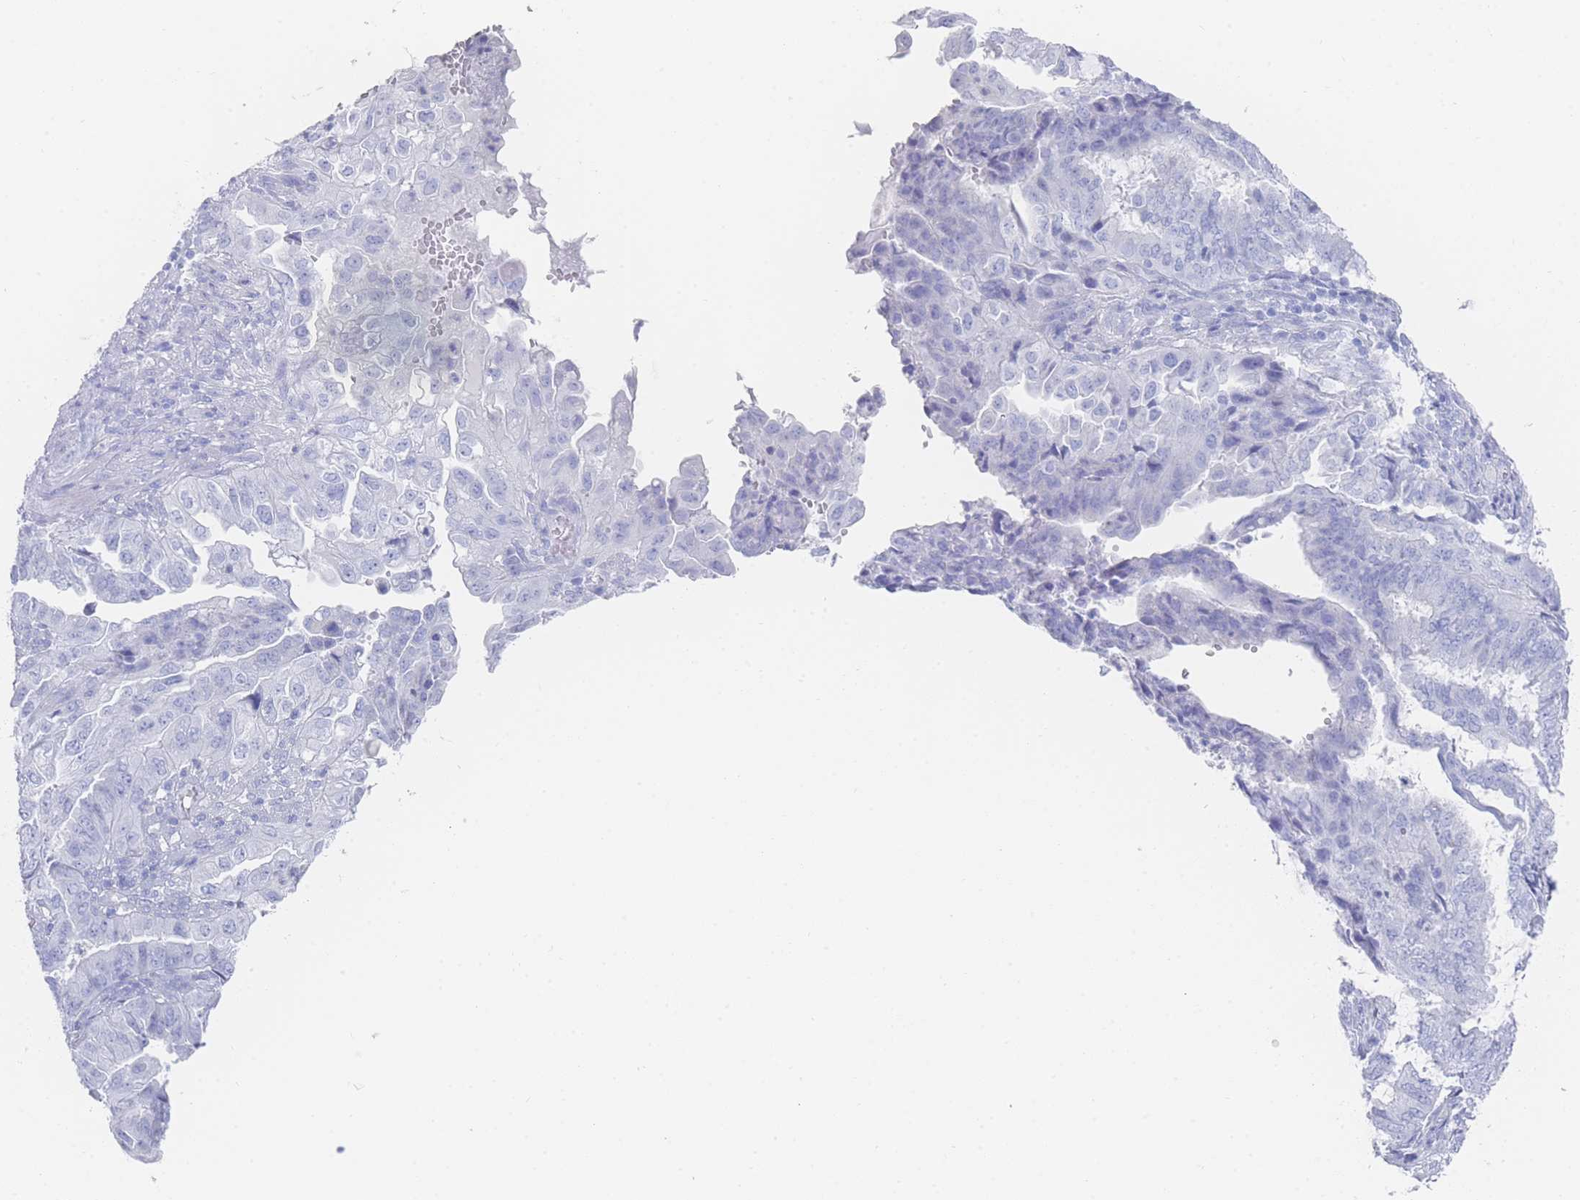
{"staining": {"intensity": "negative", "quantity": "none", "location": "none"}, "tissue": "endometrial cancer", "cell_type": "Tumor cells", "image_type": "cancer", "snomed": [{"axis": "morphology", "description": "Adenocarcinoma, NOS"}, {"axis": "topography", "description": "Endometrium"}], "caption": "Immunohistochemical staining of endometrial cancer demonstrates no significant staining in tumor cells. (DAB immunohistochemistry with hematoxylin counter stain).", "gene": "LRRC37A", "patient": {"sex": "female", "age": 51}}